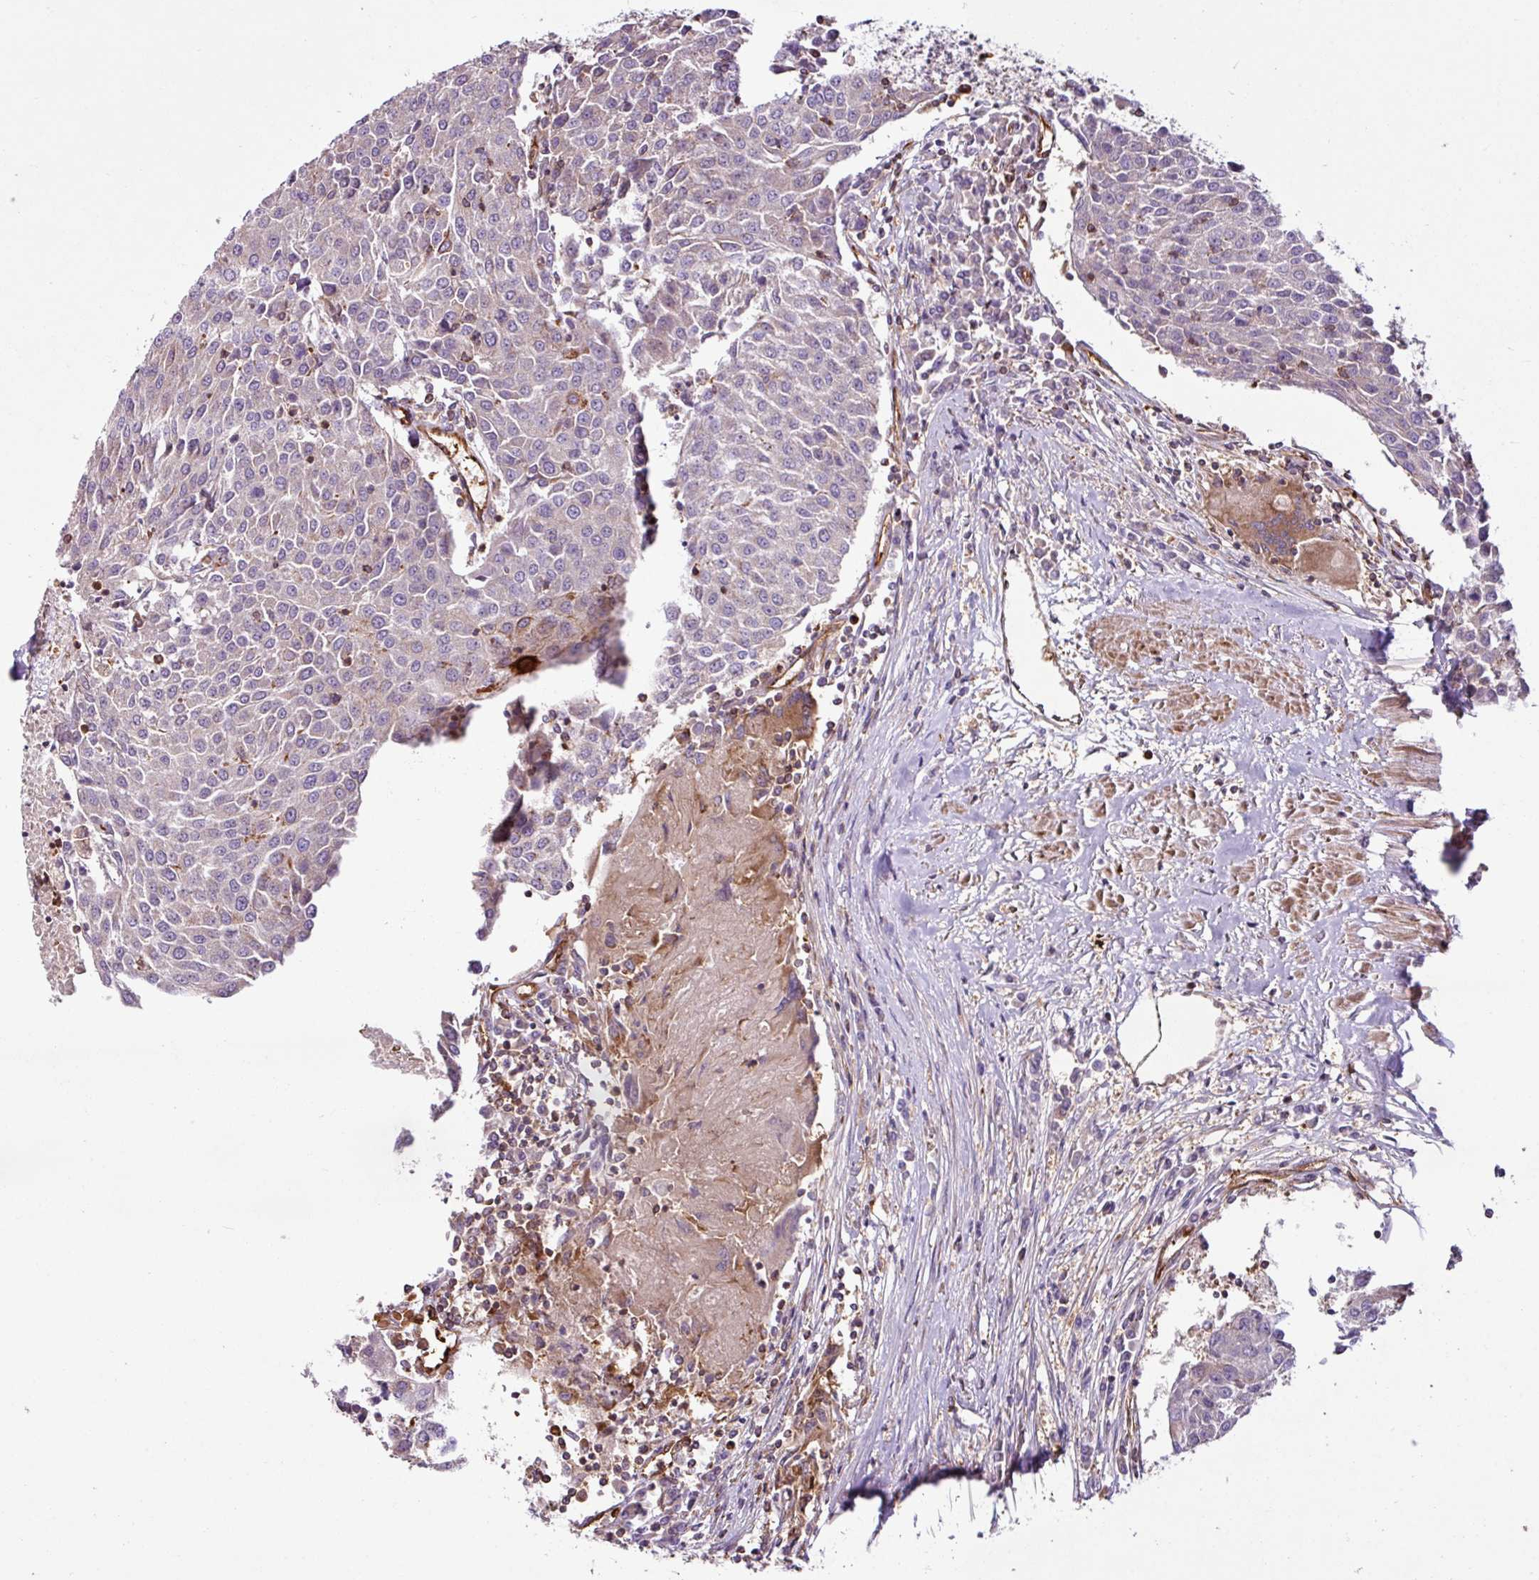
{"staining": {"intensity": "negative", "quantity": "none", "location": "none"}, "tissue": "urothelial cancer", "cell_type": "Tumor cells", "image_type": "cancer", "snomed": [{"axis": "morphology", "description": "Urothelial carcinoma, High grade"}, {"axis": "topography", "description": "Urinary bladder"}], "caption": "High magnification brightfield microscopy of urothelial cancer stained with DAB (3,3'-diaminobenzidine) (brown) and counterstained with hematoxylin (blue): tumor cells show no significant staining.", "gene": "ZNF106", "patient": {"sex": "female", "age": 85}}